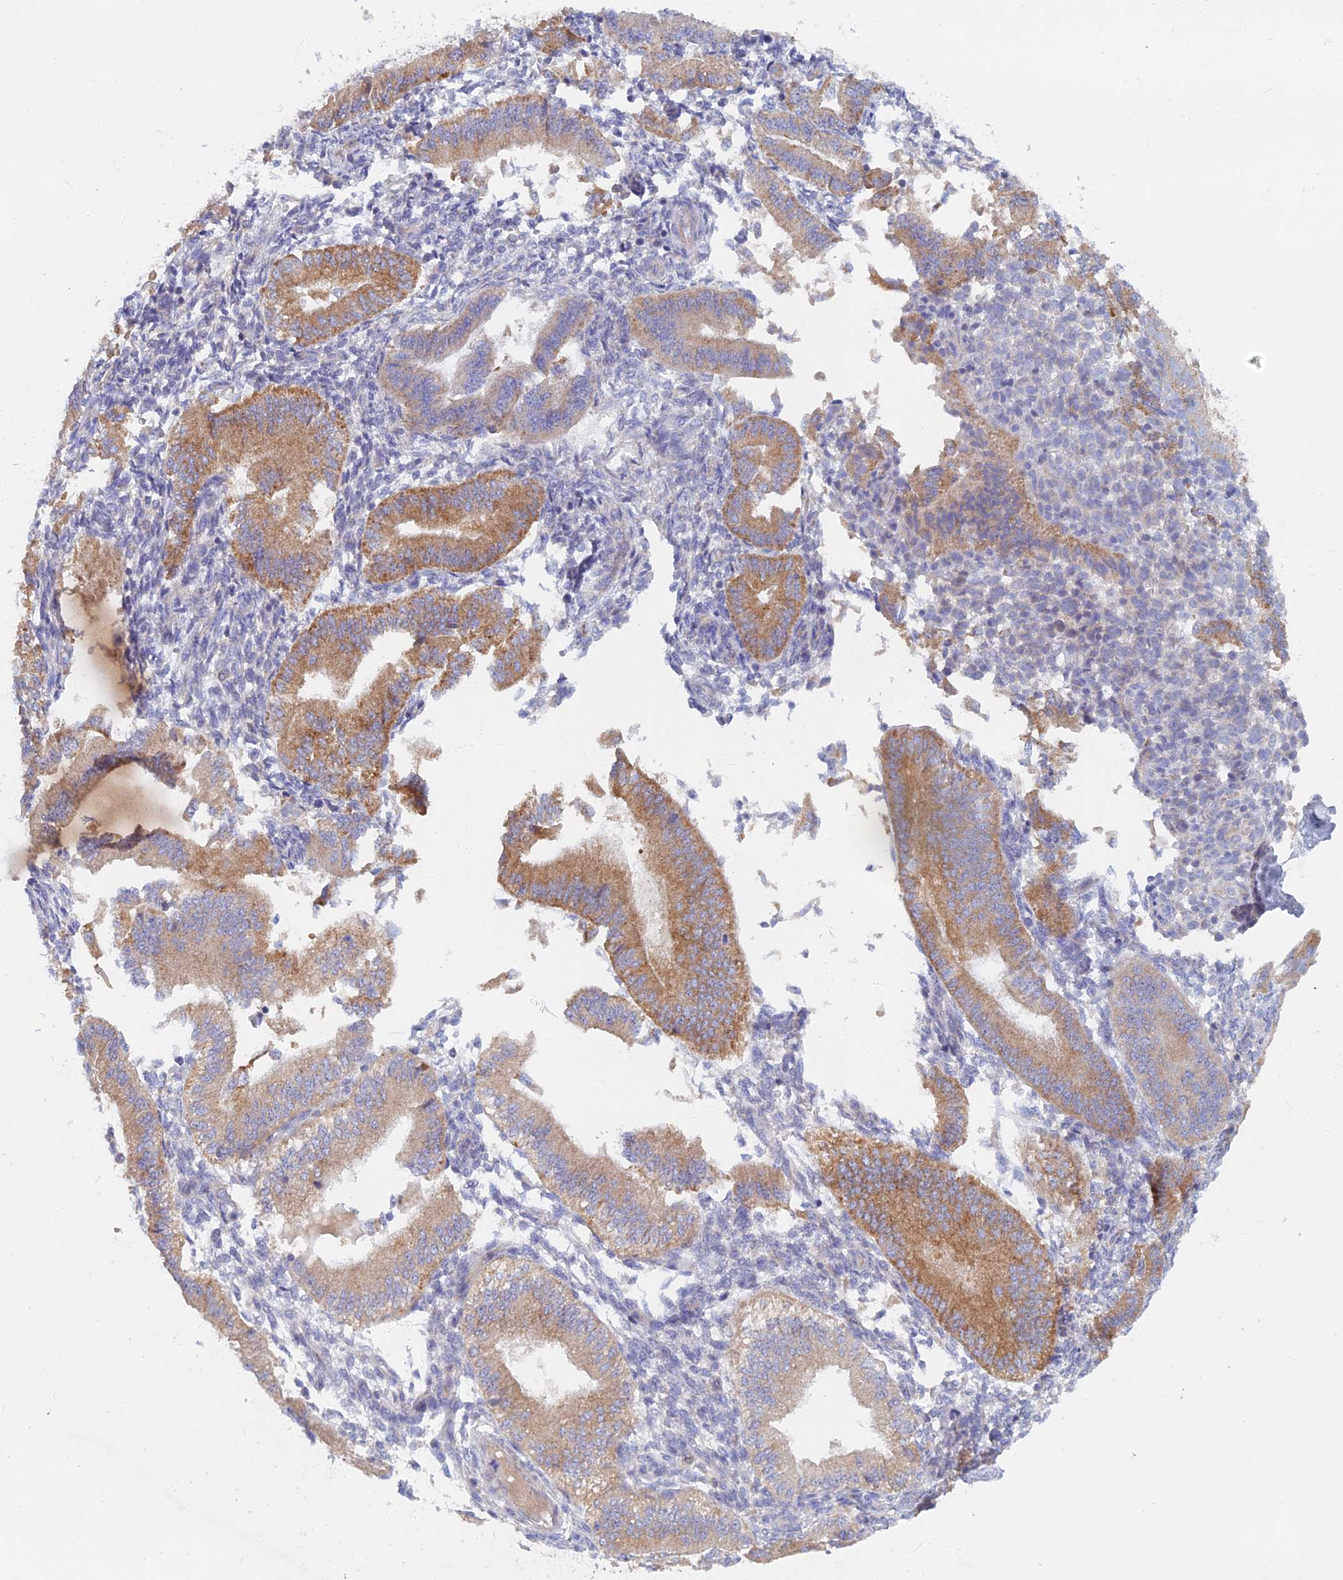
{"staining": {"intensity": "negative", "quantity": "none", "location": "none"}, "tissue": "endometrium", "cell_type": "Cells in endometrial stroma", "image_type": "normal", "snomed": [{"axis": "morphology", "description": "Normal tissue, NOS"}, {"axis": "topography", "description": "Endometrium"}], "caption": "An IHC image of normal endometrium is shown. There is no staining in cells in endometrial stroma of endometrium.", "gene": "TMEM44", "patient": {"sex": "female", "age": 39}}